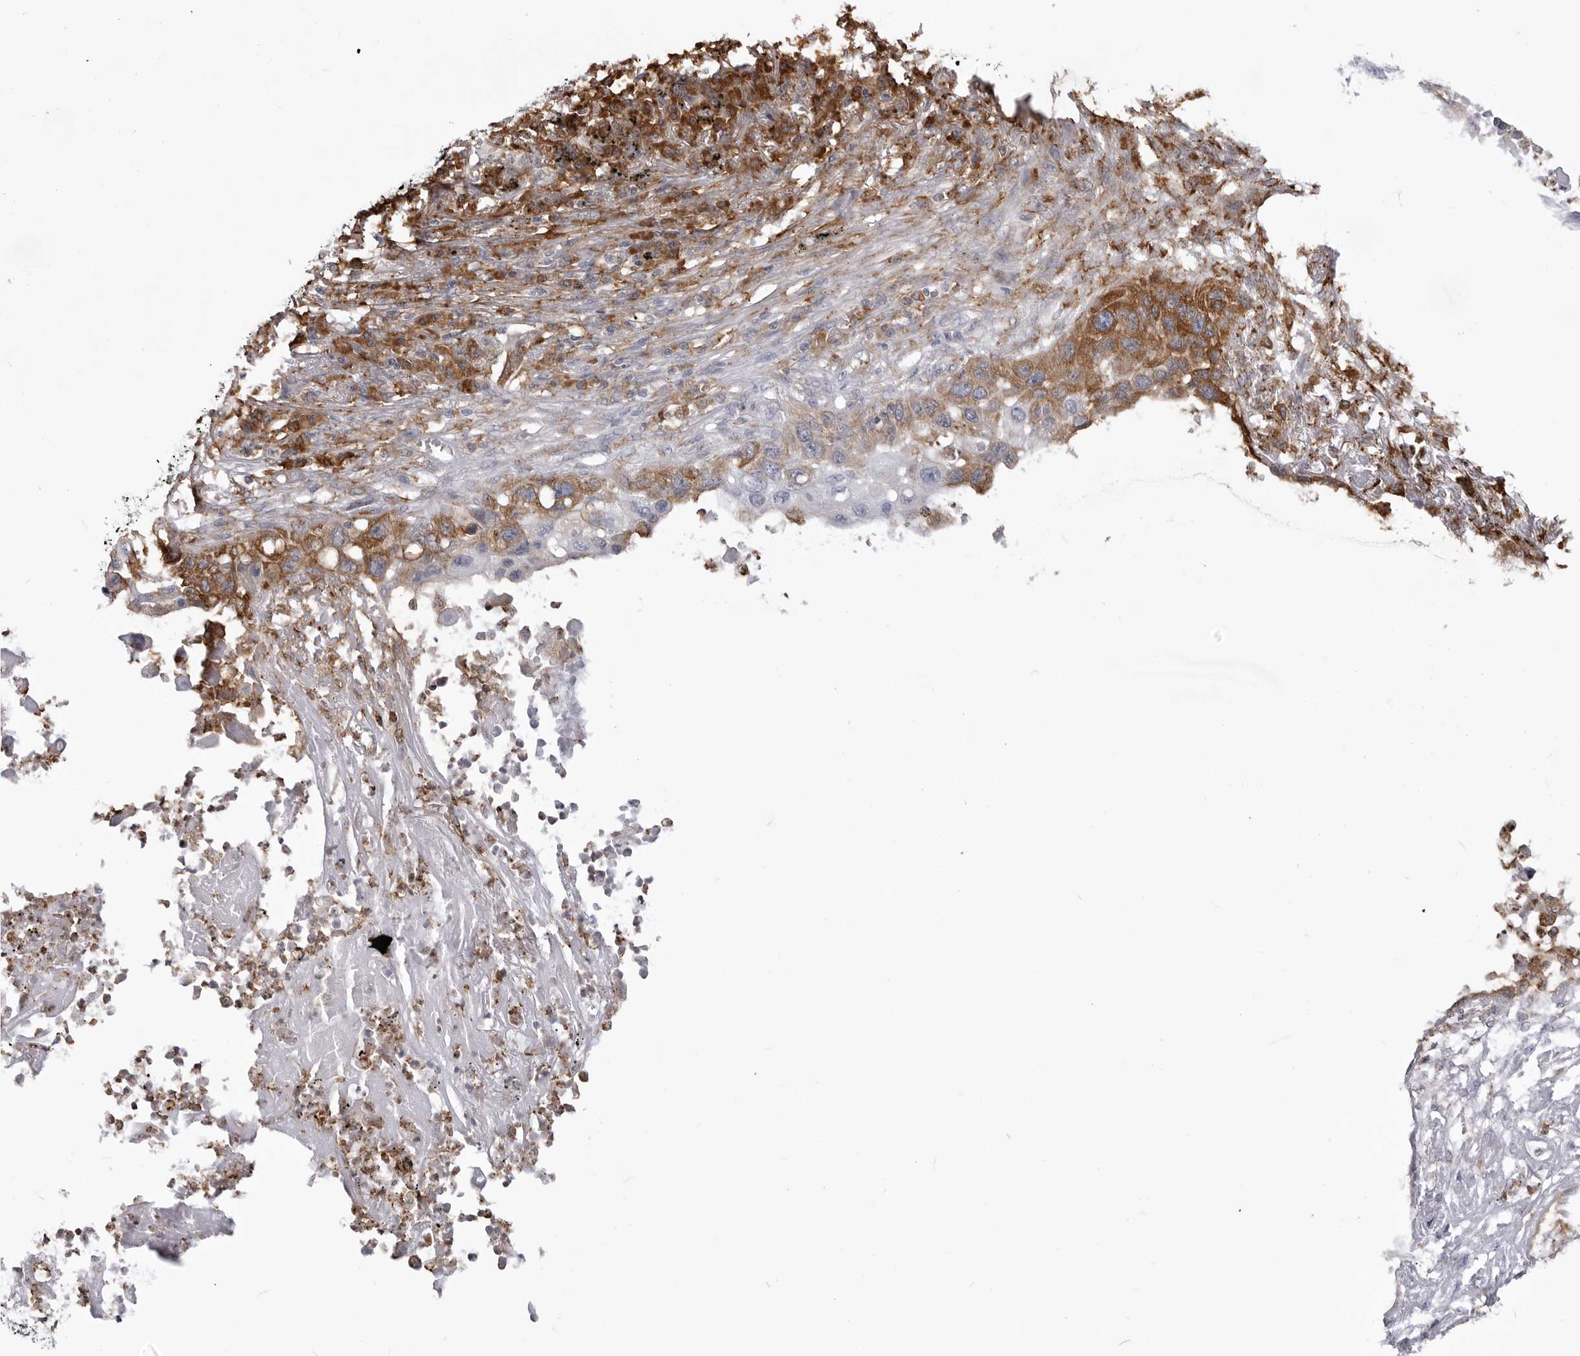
{"staining": {"intensity": "moderate", "quantity": "<25%", "location": "cytoplasmic/membranous"}, "tissue": "lung cancer", "cell_type": "Tumor cells", "image_type": "cancer", "snomed": [{"axis": "morphology", "description": "Squamous cell carcinoma, NOS"}, {"axis": "topography", "description": "Lung"}], "caption": "Immunohistochemical staining of human squamous cell carcinoma (lung) exhibits moderate cytoplasmic/membranous protein staining in approximately <25% of tumor cells. Nuclei are stained in blue.", "gene": "STAP2", "patient": {"sex": "female", "age": 63}}